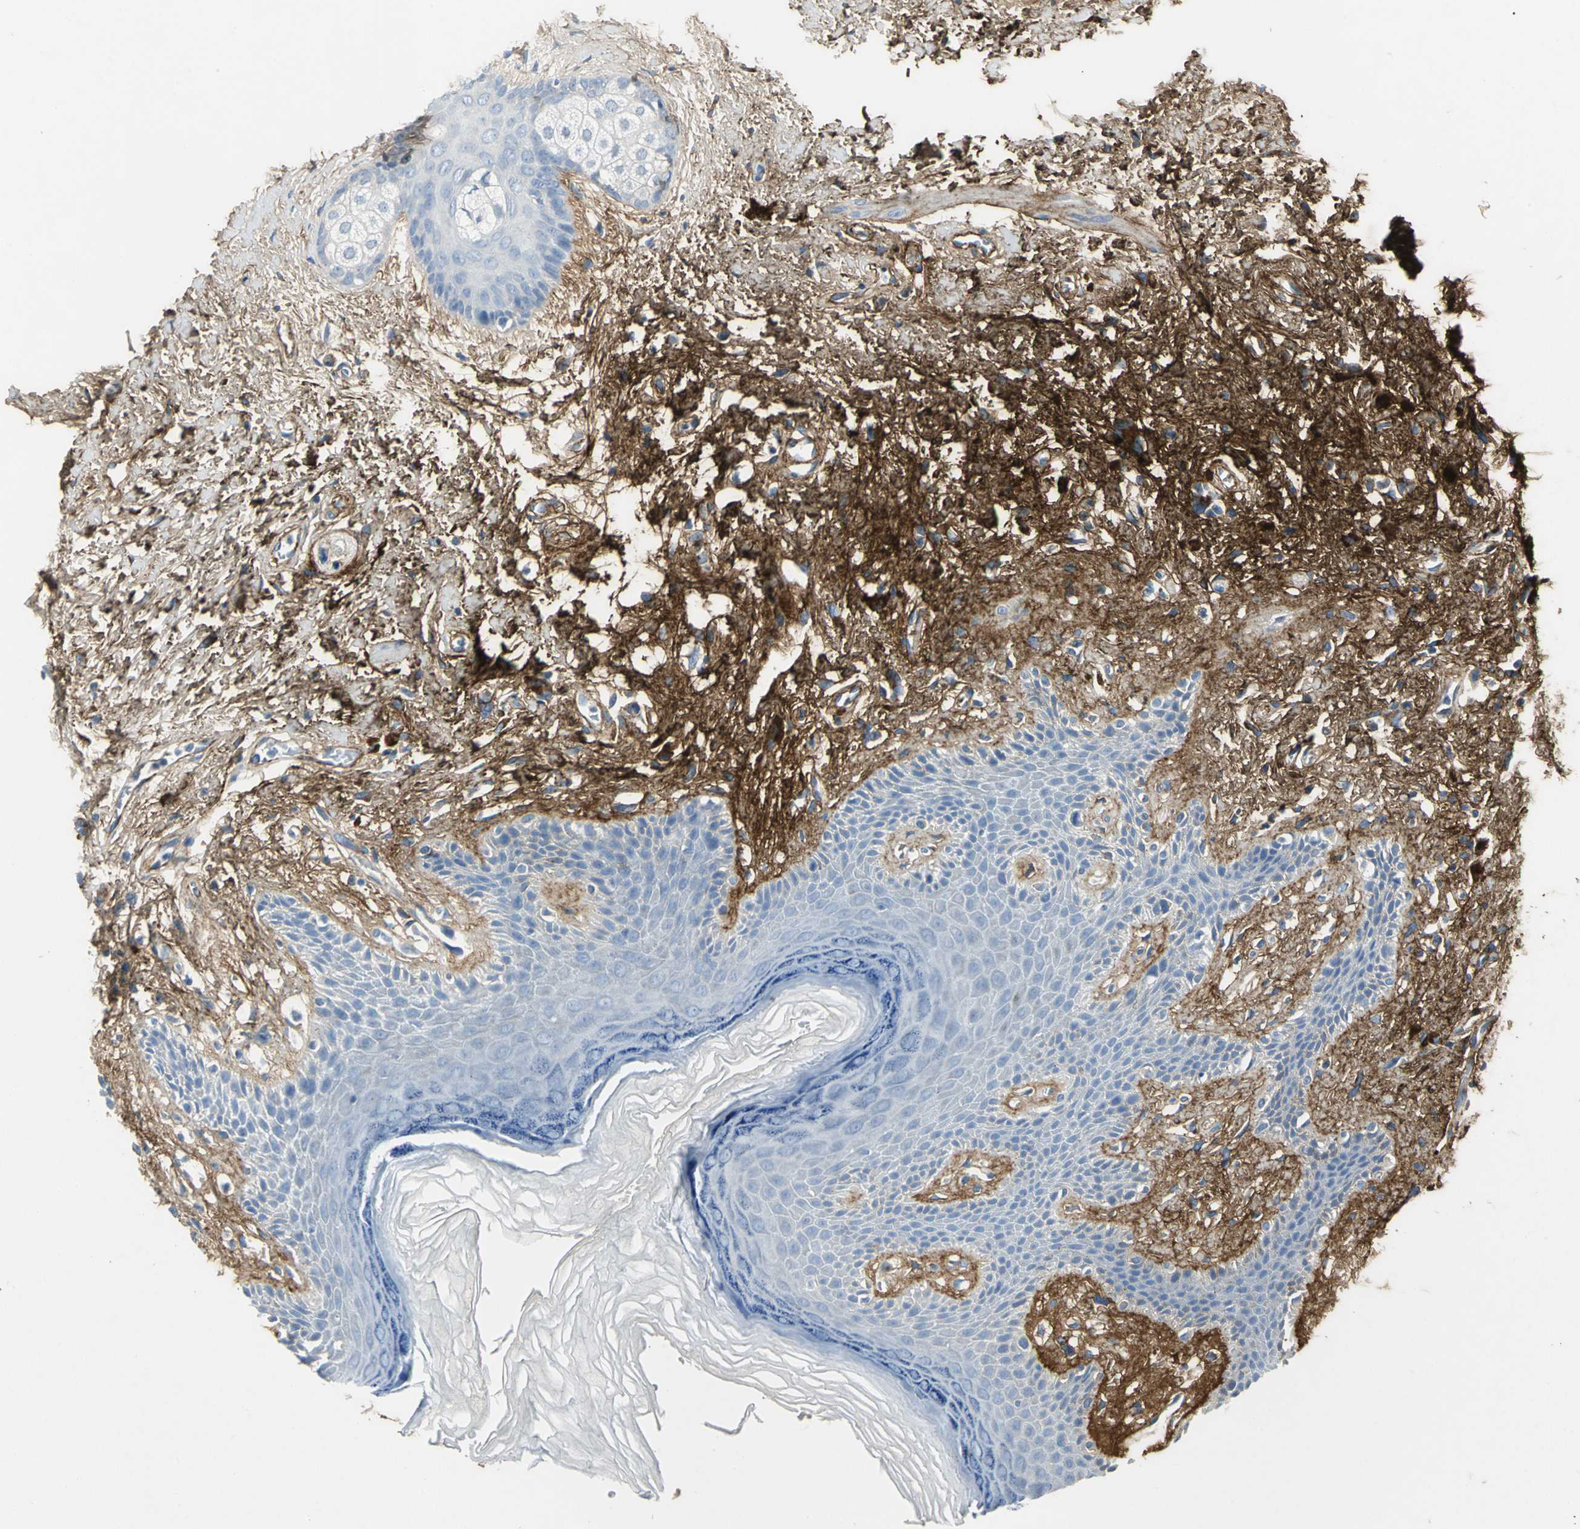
{"staining": {"intensity": "negative", "quantity": "none", "location": "none"}, "tissue": "skin", "cell_type": "Epidermal cells", "image_type": "normal", "snomed": [{"axis": "morphology", "description": "Normal tissue, NOS"}, {"axis": "topography", "description": "Anal"}], "caption": "High power microscopy micrograph of an IHC micrograph of unremarkable skin, revealing no significant staining in epidermal cells. The staining is performed using DAB (3,3'-diaminobenzidine) brown chromogen with nuclei counter-stained in using hematoxylin.", "gene": "EFNB3", "patient": {"sex": "female", "age": 46}}